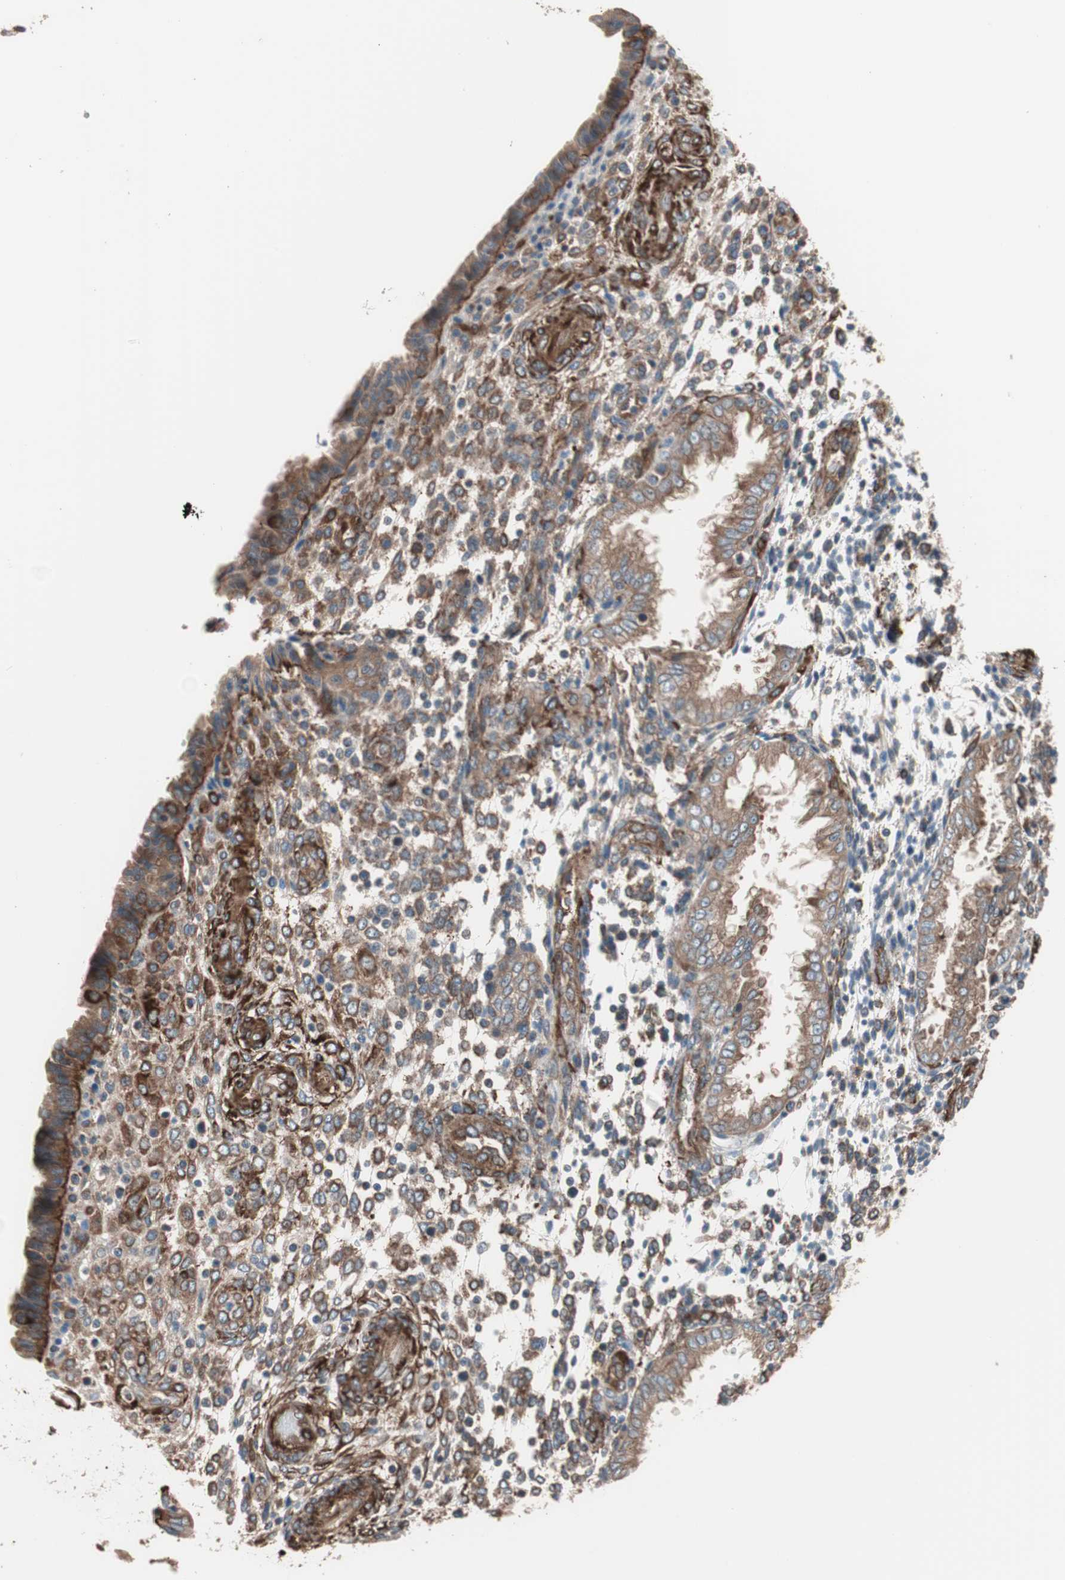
{"staining": {"intensity": "strong", "quantity": ">75%", "location": "cytoplasmic/membranous"}, "tissue": "endometrium", "cell_type": "Cells in endometrial stroma", "image_type": "normal", "snomed": [{"axis": "morphology", "description": "Normal tissue, NOS"}, {"axis": "topography", "description": "Endometrium"}], "caption": "Brown immunohistochemical staining in normal human endometrium exhibits strong cytoplasmic/membranous staining in about >75% of cells in endometrial stroma.", "gene": "GPSM2", "patient": {"sex": "female", "age": 33}}